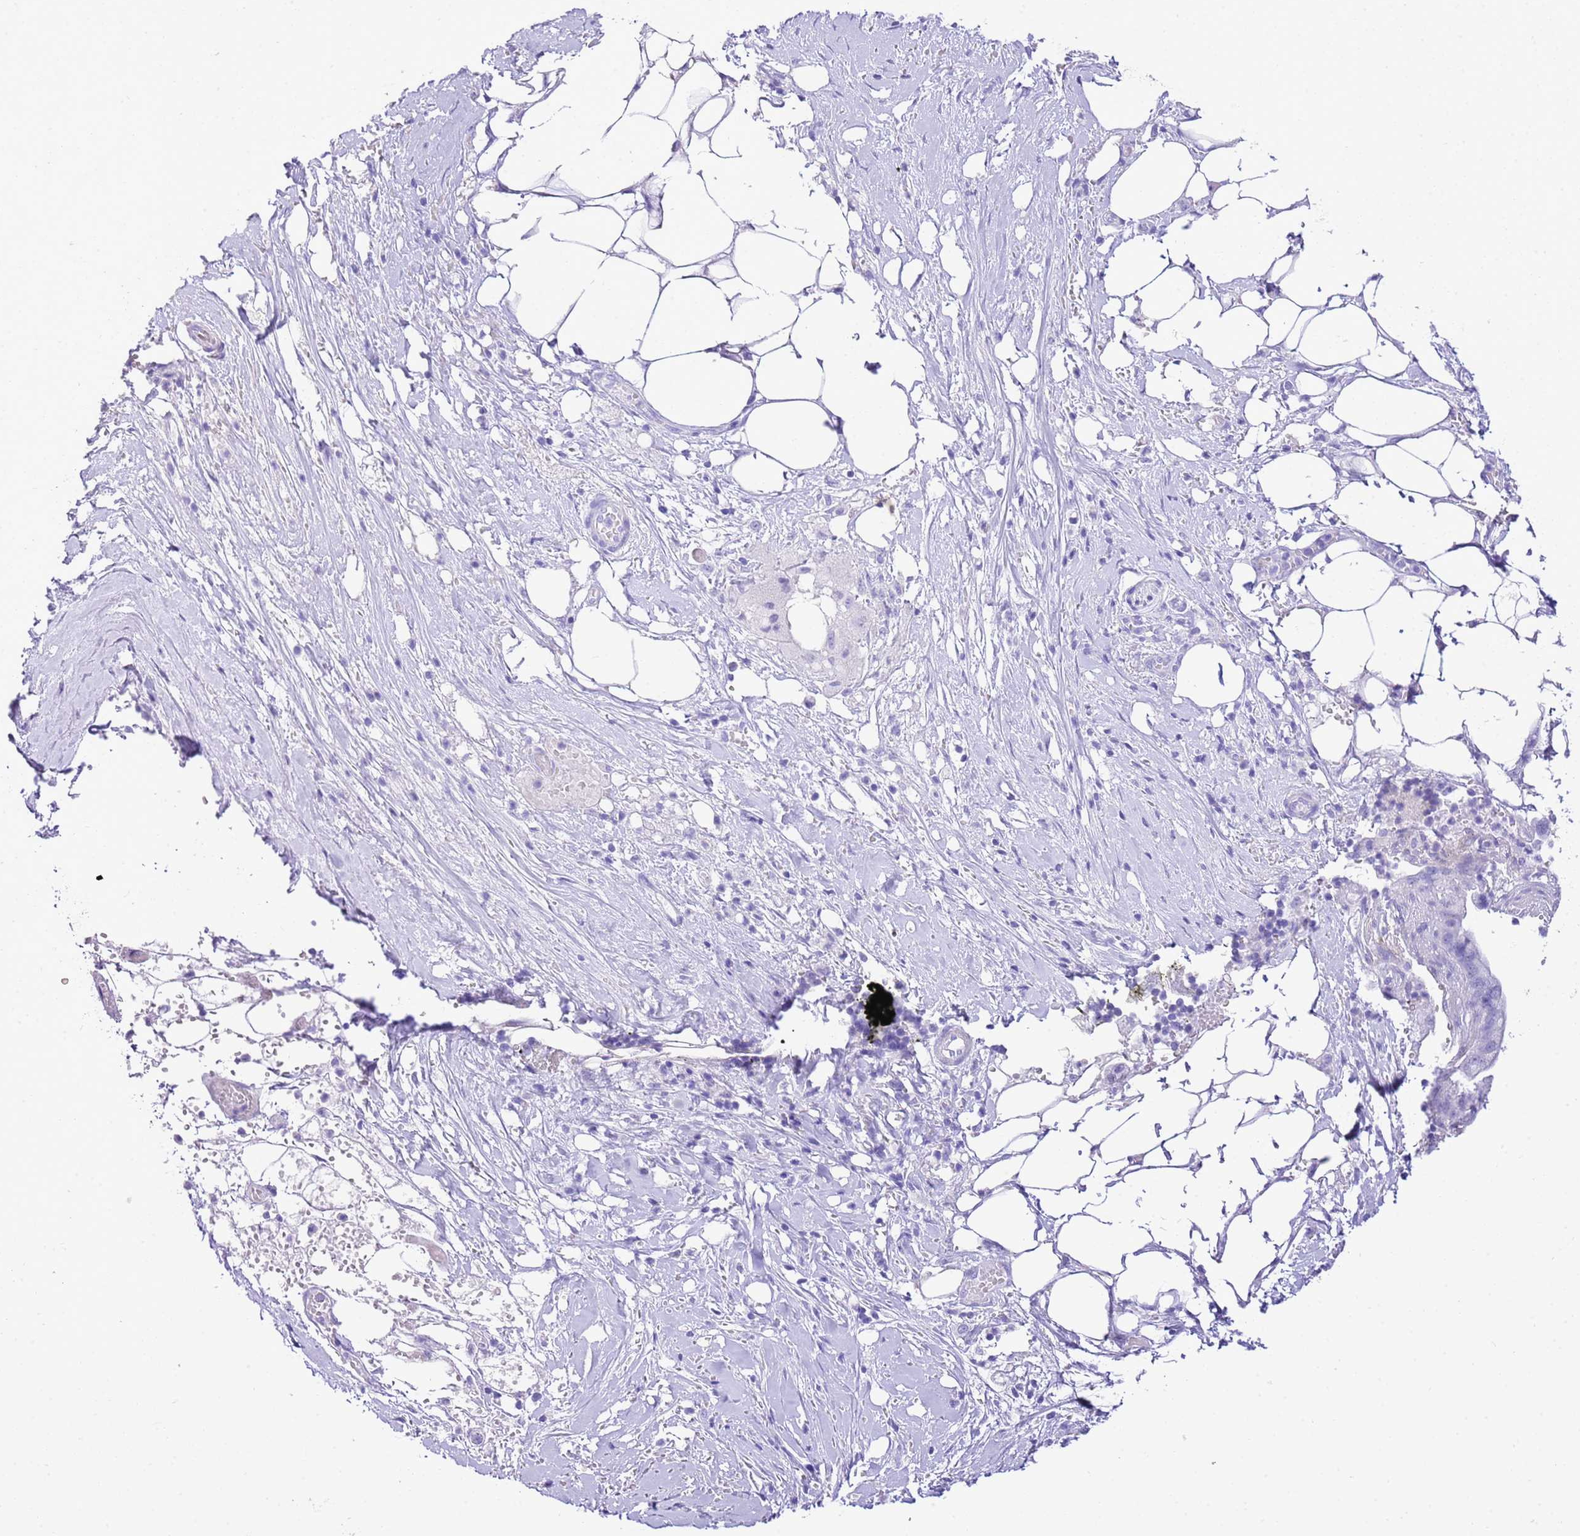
{"staining": {"intensity": "negative", "quantity": "none", "location": "none"}, "tissue": "pancreatic cancer", "cell_type": "Tumor cells", "image_type": "cancer", "snomed": [{"axis": "morphology", "description": "Adenocarcinoma, NOS"}, {"axis": "topography", "description": "Pancreas"}], "caption": "The immunohistochemistry (IHC) image has no significant staining in tumor cells of adenocarcinoma (pancreatic) tissue.", "gene": "KCNC1", "patient": {"sex": "male", "age": 44}}